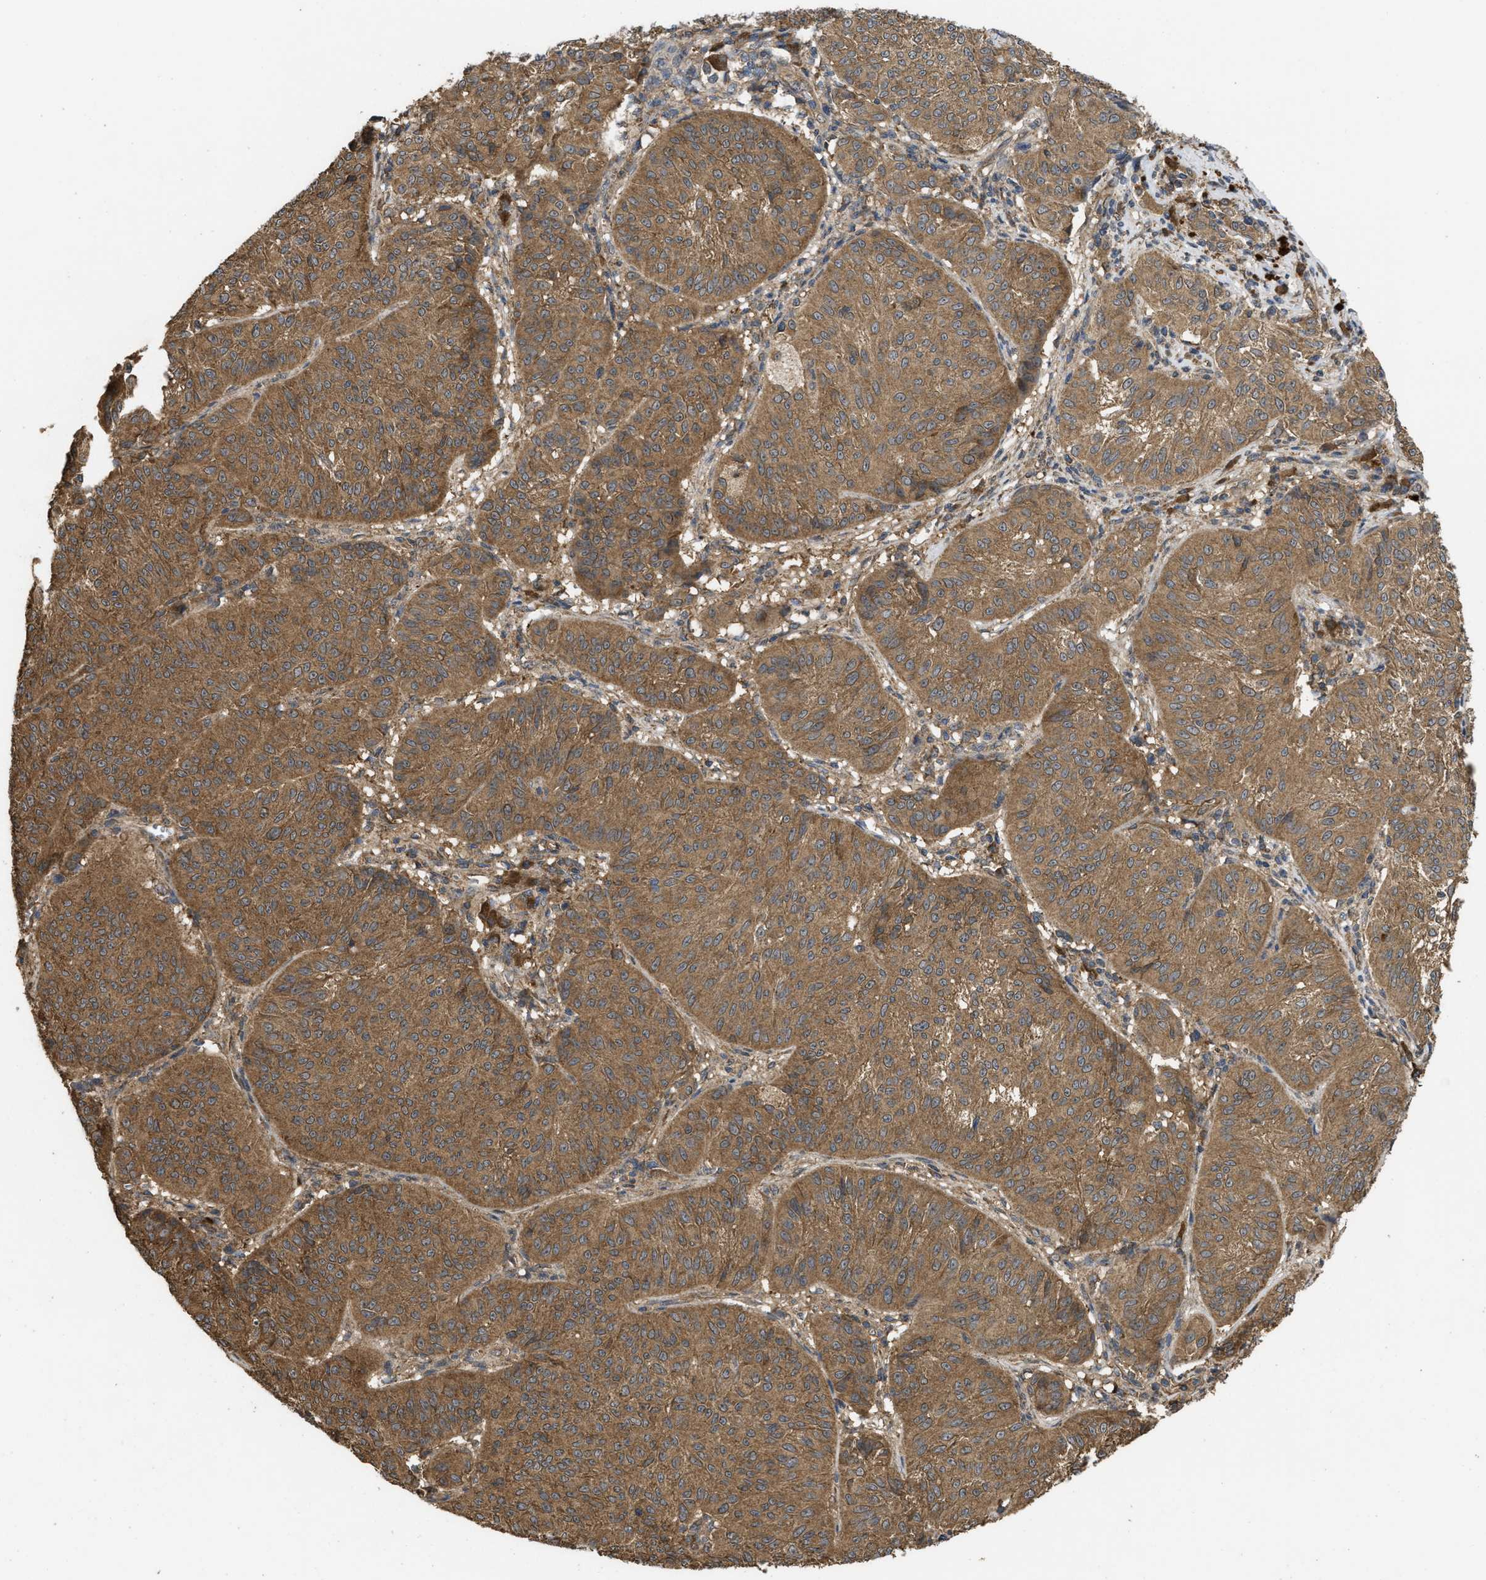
{"staining": {"intensity": "moderate", "quantity": ">75%", "location": "cytoplasmic/membranous"}, "tissue": "melanoma", "cell_type": "Tumor cells", "image_type": "cancer", "snomed": [{"axis": "morphology", "description": "Malignant melanoma, NOS"}, {"axis": "topography", "description": "Skin"}], "caption": "Tumor cells demonstrate medium levels of moderate cytoplasmic/membranous staining in about >75% of cells in human melanoma.", "gene": "FZD6", "patient": {"sex": "female", "age": 72}}